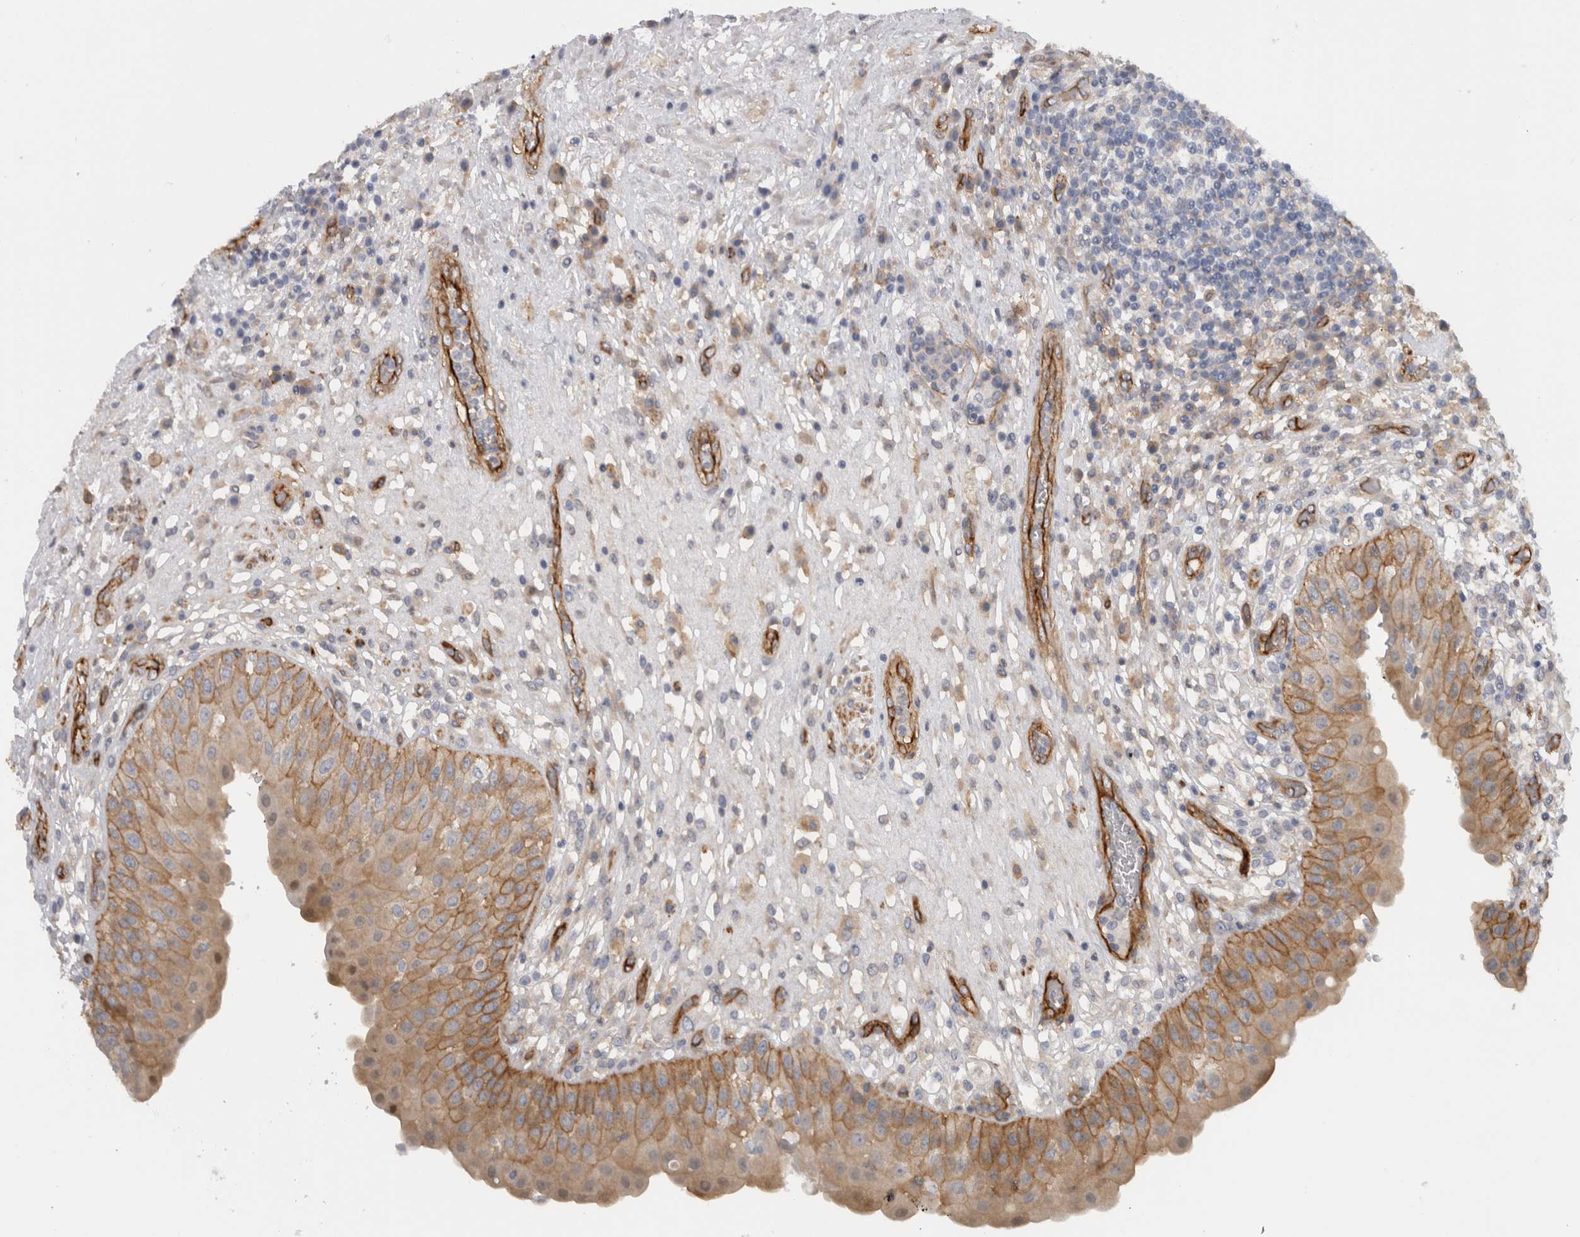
{"staining": {"intensity": "moderate", "quantity": ">75%", "location": "cytoplasmic/membranous"}, "tissue": "urinary bladder", "cell_type": "Urothelial cells", "image_type": "normal", "snomed": [{"axis": "morphology", "description": "Normal tissue, NOS"}, {"axis": "topography", "description": "Urinary bladder"}], "caption": "DAB immunohistochemical staining of unremarkable urinary bladder demonstrates moderate cytoplasmic/membranous protein staining in approximately >75% of urothelial cells. (DAB IHC with brightfield microscopy, high magnification).", "gene": "CD59", "patient": {"sex": "female", "age": 62}}